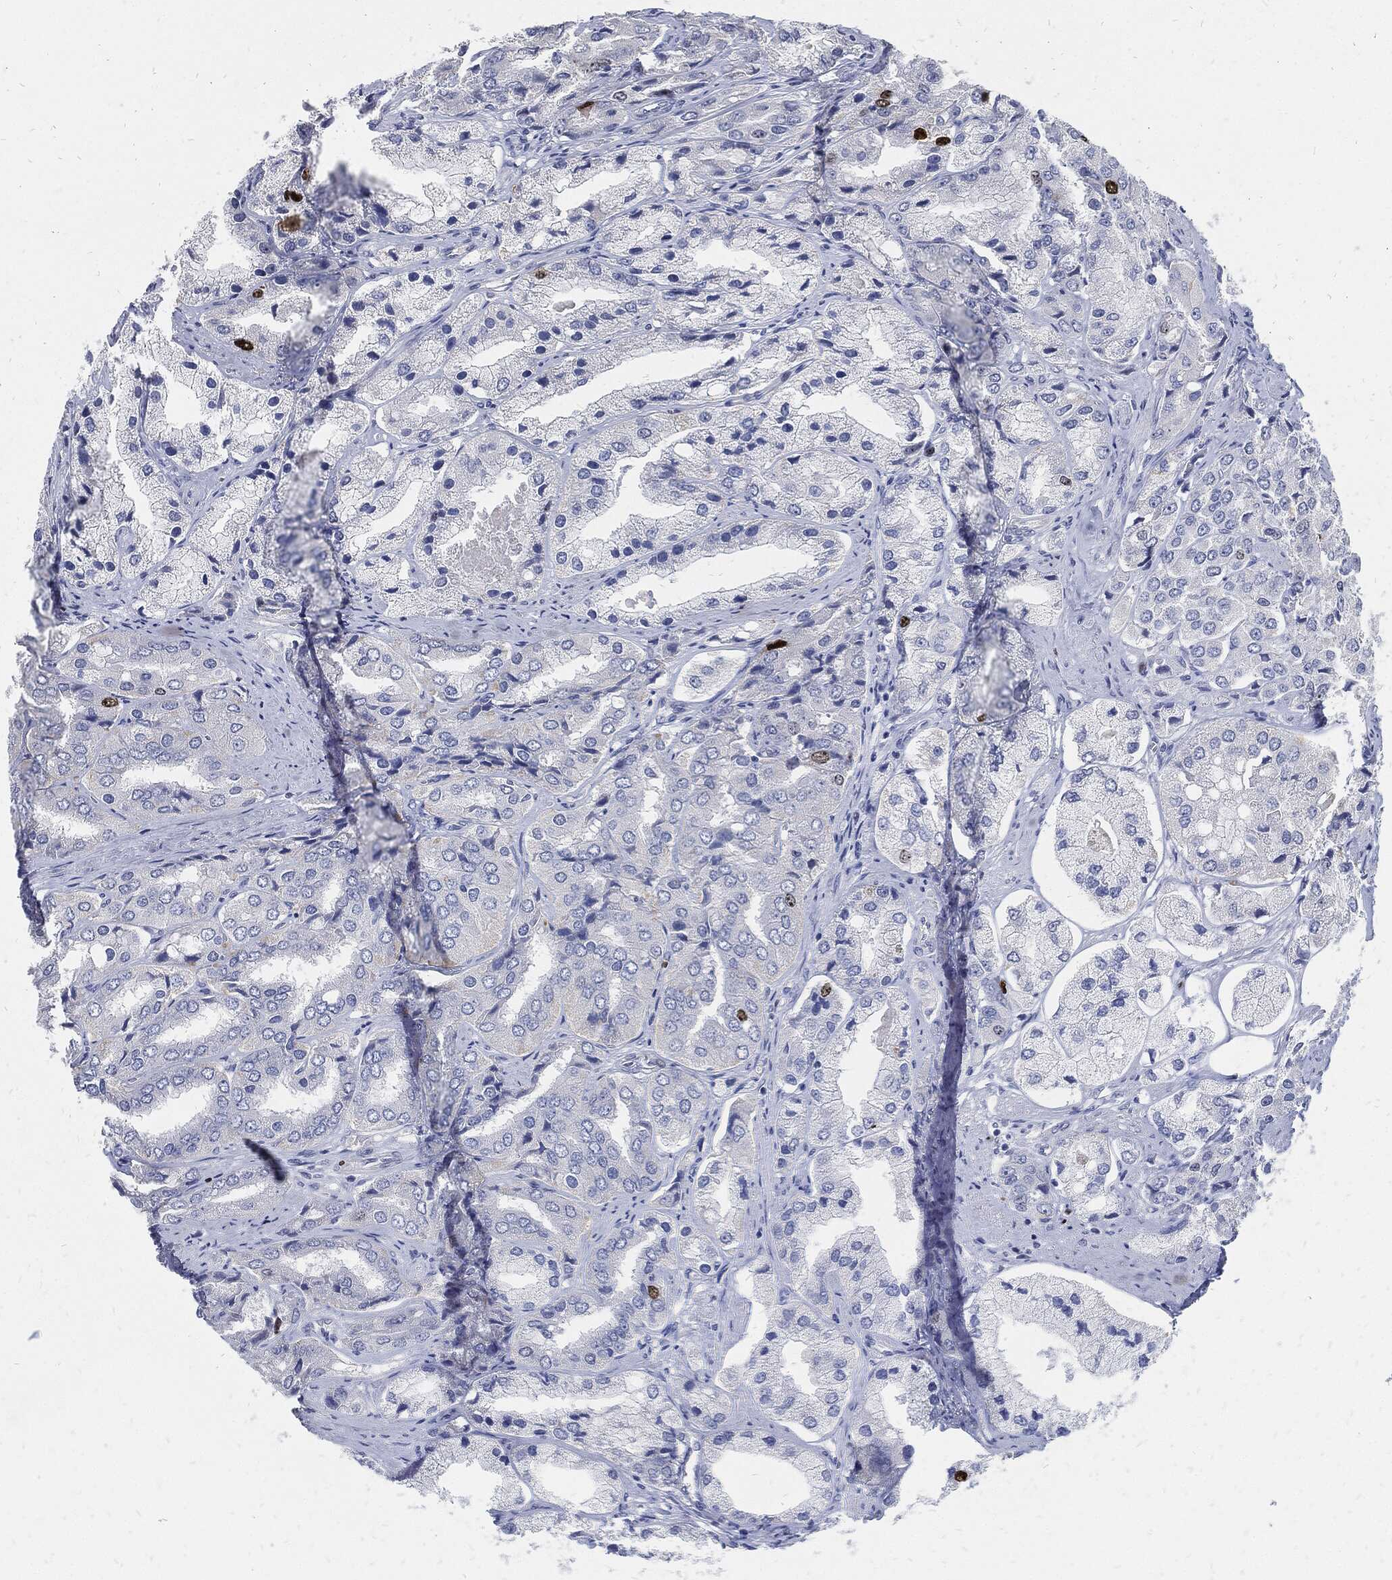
{"staining": {"intensity": "strong", "quantity": "<25%", "location": "nuclear"}, "tissue": "prostate cancer", "cell_type": "Tumor cells", "image_type": "cancer", "snomed": [{"axis": "morphology", "description": "Adenocarcinoma, Low grade"}, {"axis": "topography", "description": "Prostate"}], "caption": "A medium amount of strong nuclear positivity is identified in about <25% of tumor cells in prostate cancer tissue.", "gene": "MKI67", "patient": {"sex": "male", "age": 69}}